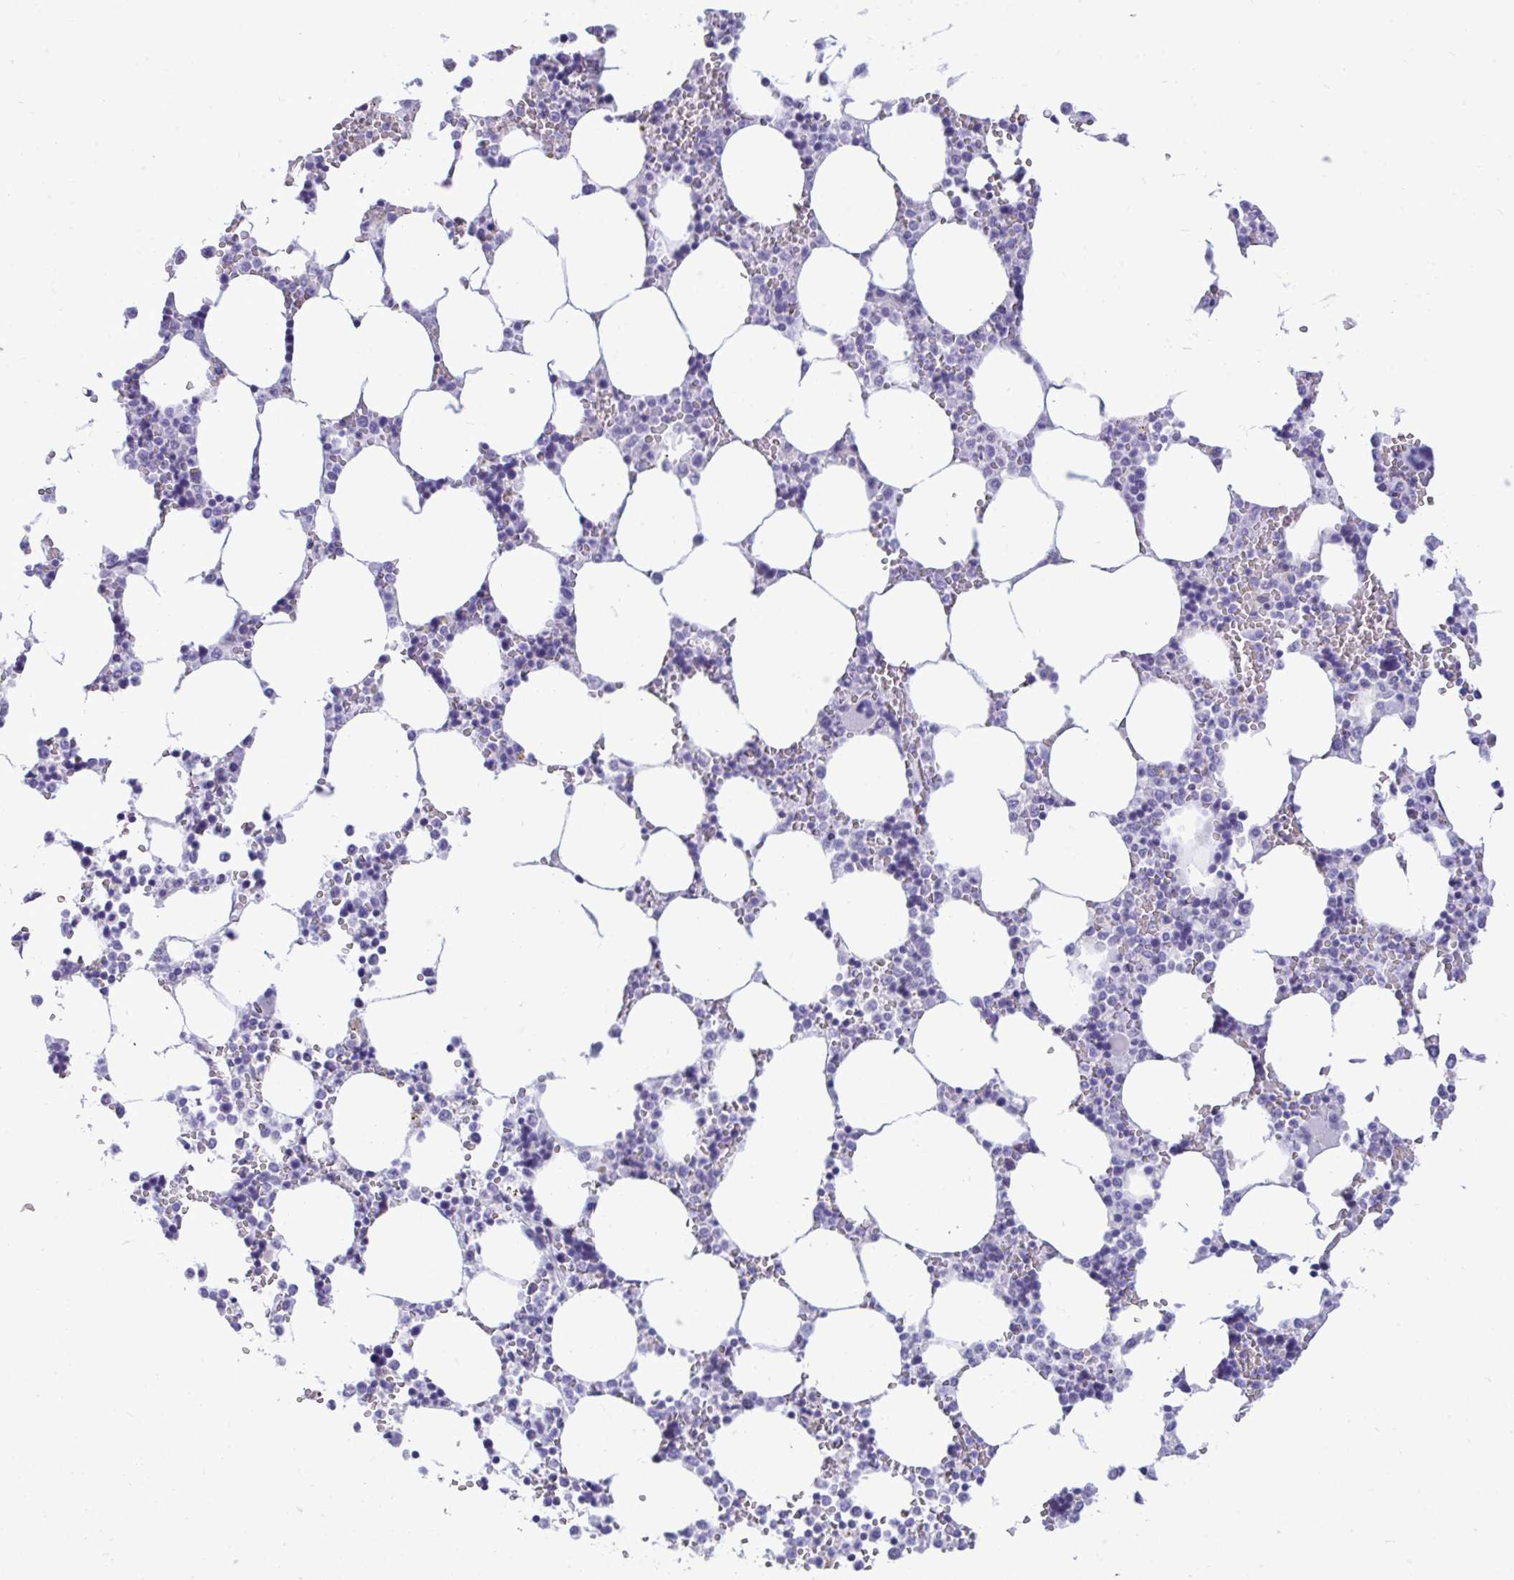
{"staining": {"intensity": "negative", "quantity": "none", "location": "none"}, "tissue": "bone marrow", "cell_type": "Hematopoietic cells", "image_type": "normal", "snomed": [{"axis": "morphology", "description": "Normal tissue, NOS"}, {"axis": "topography", "description": "Bone marrow"}], "caption": "Immunohistochemistry of normal bone marrow demonstrates no staining in hematopoietic cells.", "gene": "PRM2", "patient": {"sex": "male", "age": 64}}